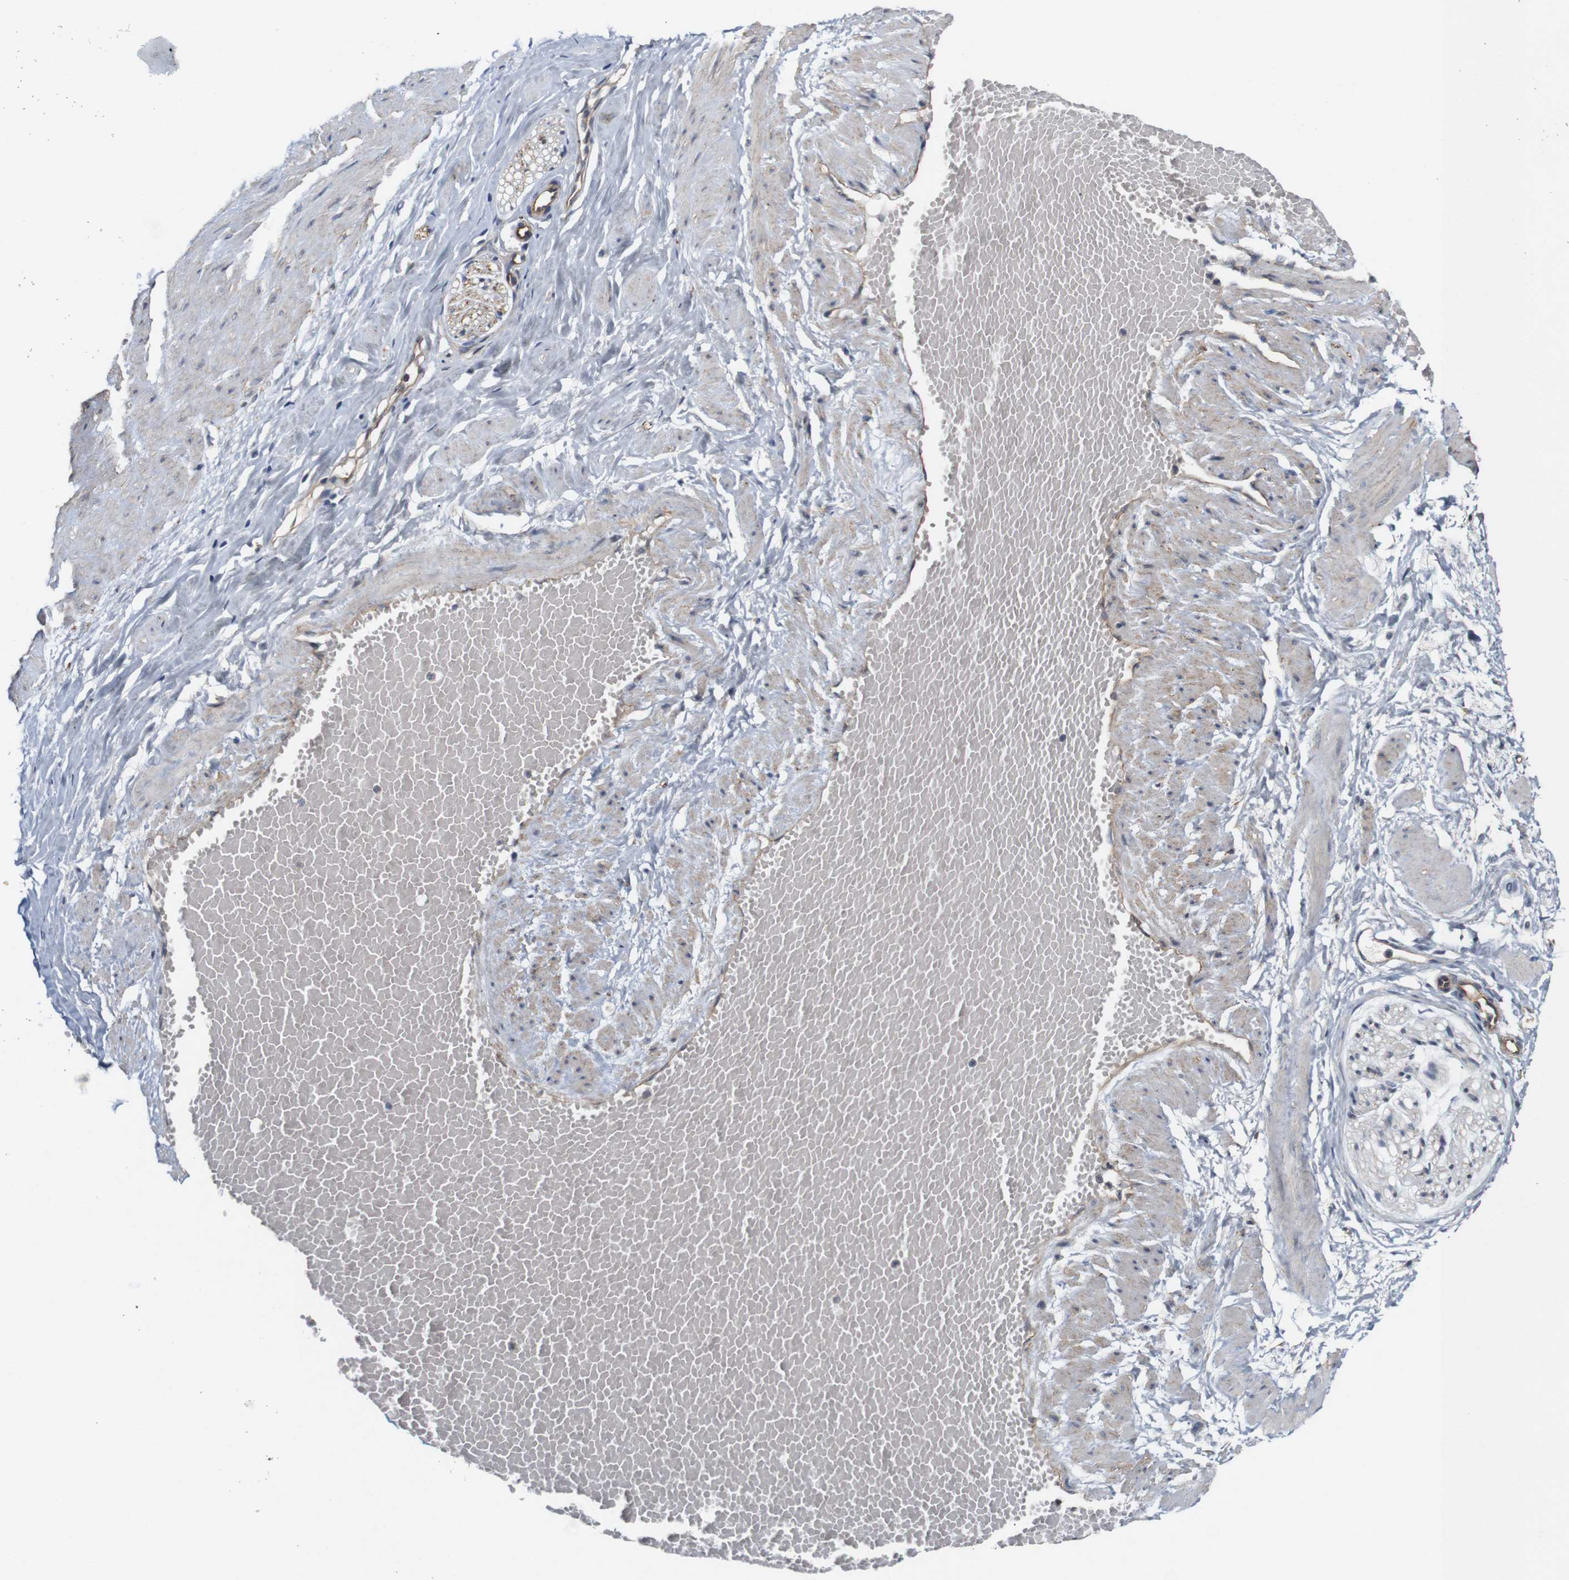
{"staining": {"intensity": "weak", "quantity": "<25%", "location": "cytoplasmic/membranous"}, "tissue": "adipose tissue", "cell_type": "Adipocytes", "image_type": "normal", "snomed": [{"axis": "morphology", "description": "Normal tissue, NOS"}, {"axis": "topography", "description": "Soft tissue"}, {"axis": "topography", "description": "Vascular tissue"}], "caption": "Adipocytes are negative for brown protein staining in benign adipose tissue. Nuclei are stained in blue.", "gene": "CYB561", "patient": {"sex": "female", "age": 35}}